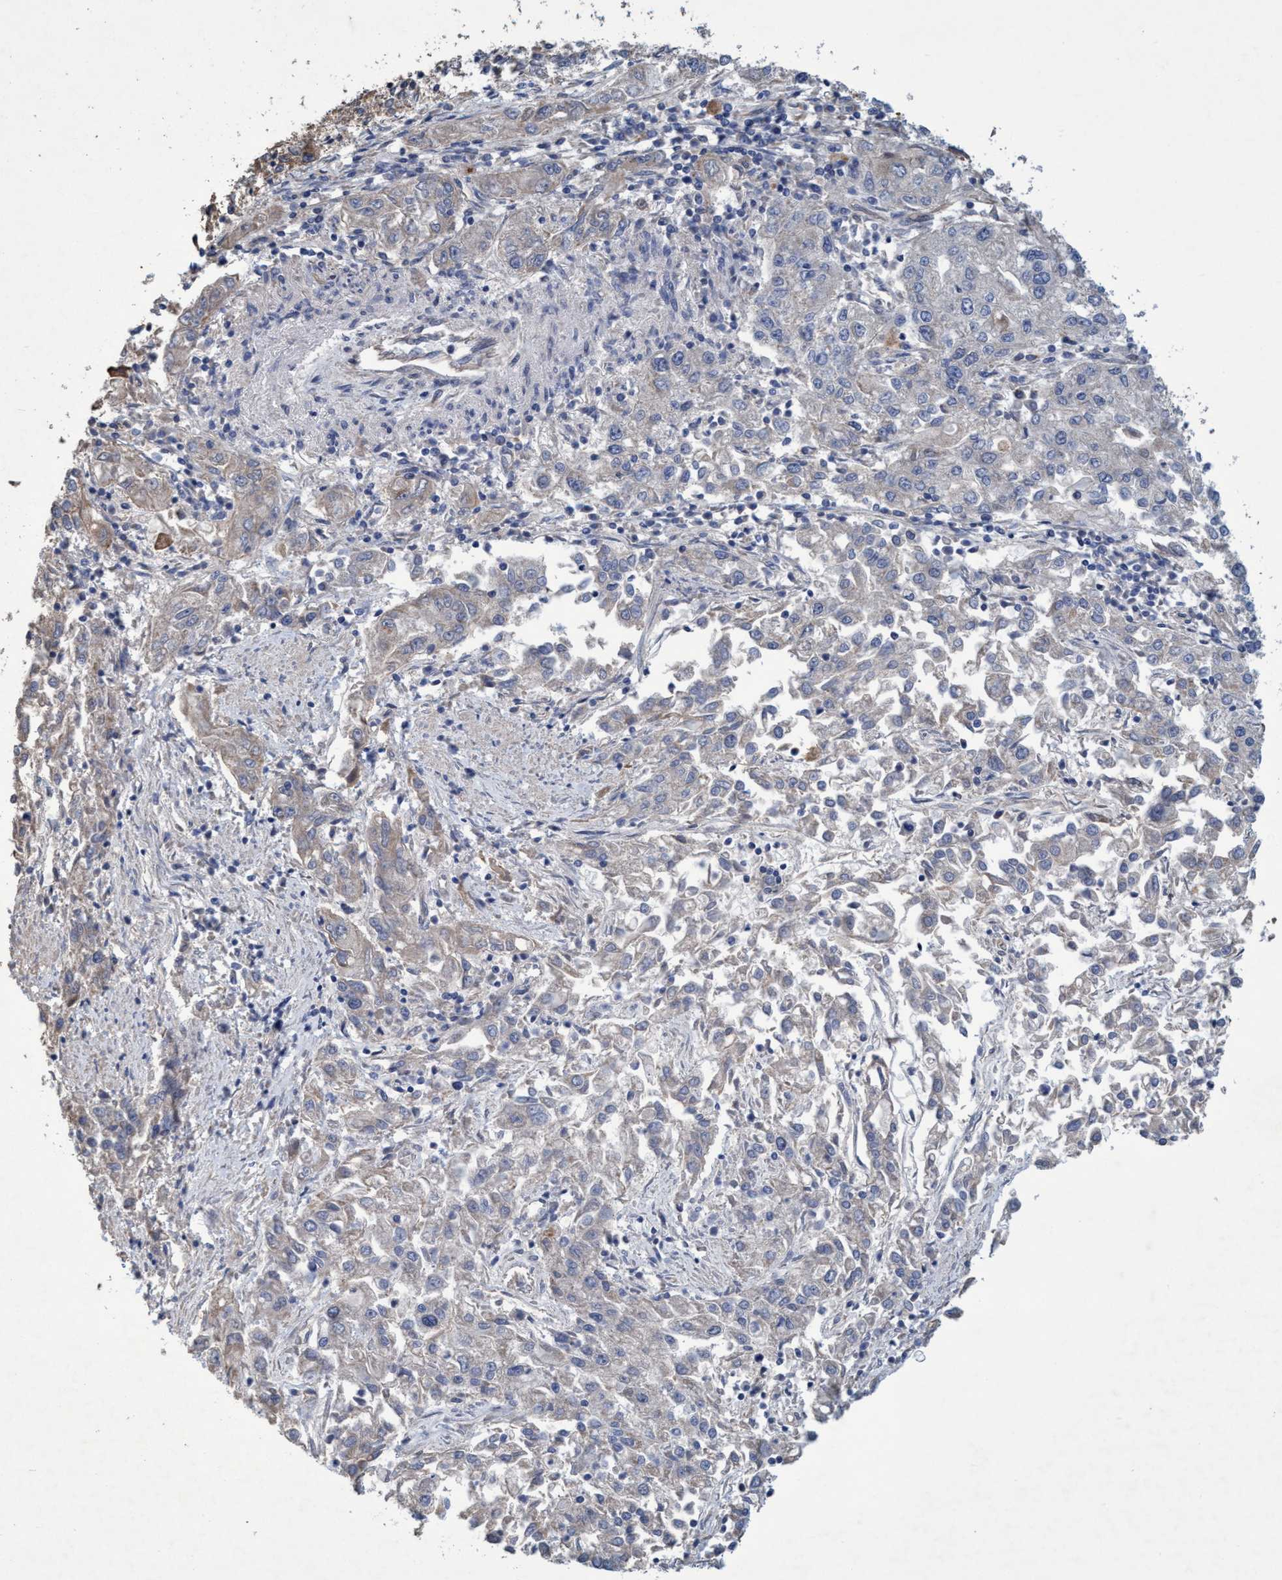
{"staining": {"intensity": "negative", "quantity": "none", "location": "none"}, "tissue": "endometrial cancer", "cell_type": "Tumor cells", "image_type": "cancer", "snomed": [{"axis": "morphology", "description": "Adenocarcinoma, NOS"}, {"axis": "topography", "description": "Endometrium"}], "caption": "There is no significant positivity in tumor cells of endometrial cancer (adenocarcinoma). (Stains: DAB (3,3'-diaminobenzidine) immunohistochemistry (IHC) with hematoxylin counter stain, Microscopy: brightfield microscopy at high magnification).", "gene": "BICD2", "patient": {"sex": "female", "age": 49}}